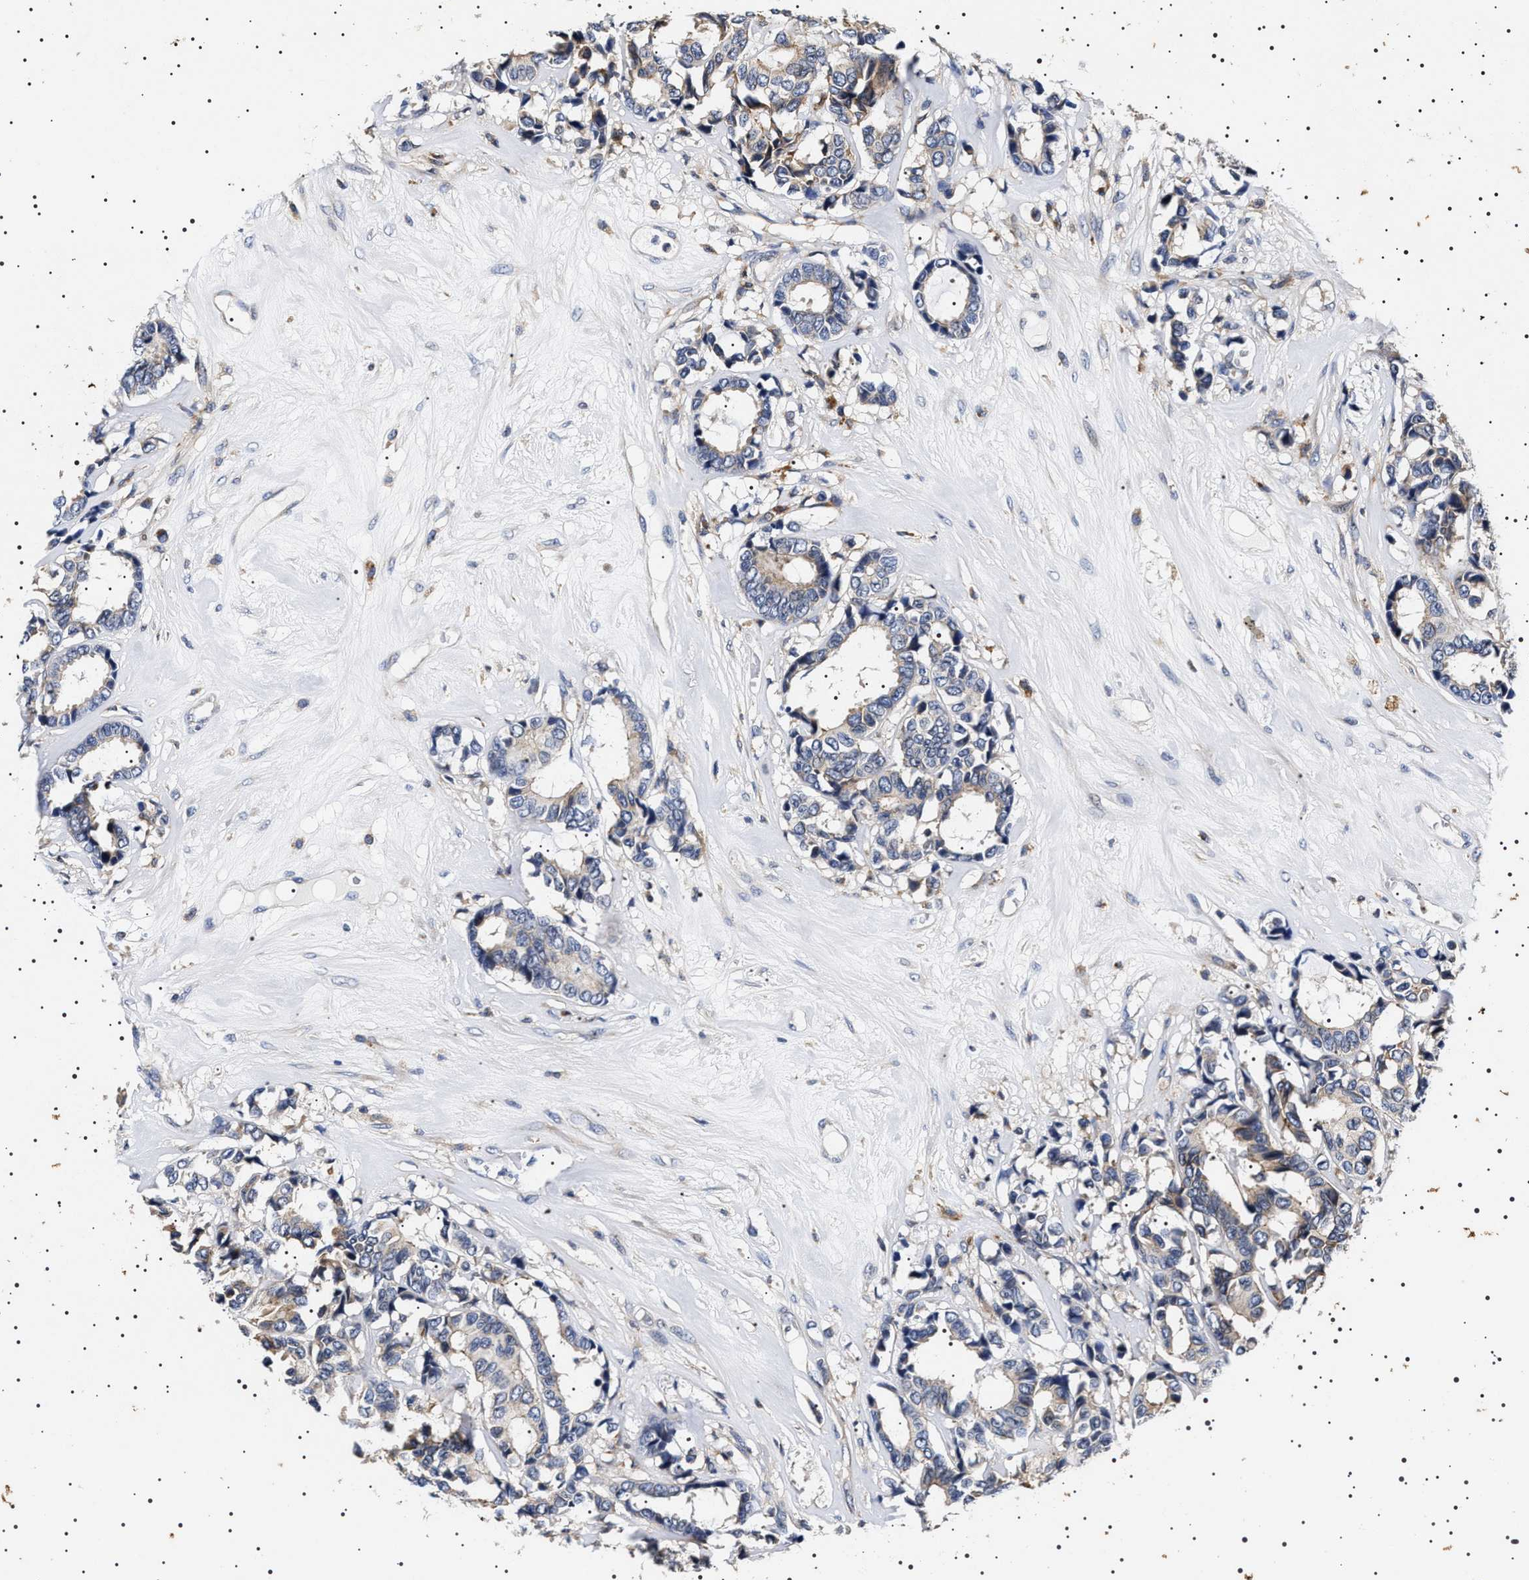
{"staining": {"intensity": "negative", "quantity": "none", "location": "none"}, "tissue": "breast cancer", "cell_type": "Tumor cells", "image_type": "cancer", "snomed": [{"axis": "morphology", "description": "Duct carcinoma"}, {"axis": "topography", "description": "Breast"}], "caption": "There is no significant staining in tumor cells of infiltrating ductal carcinoma (breast).", "gene": "SLC4A7", "patient": {"sex": "female", "age": 87}}